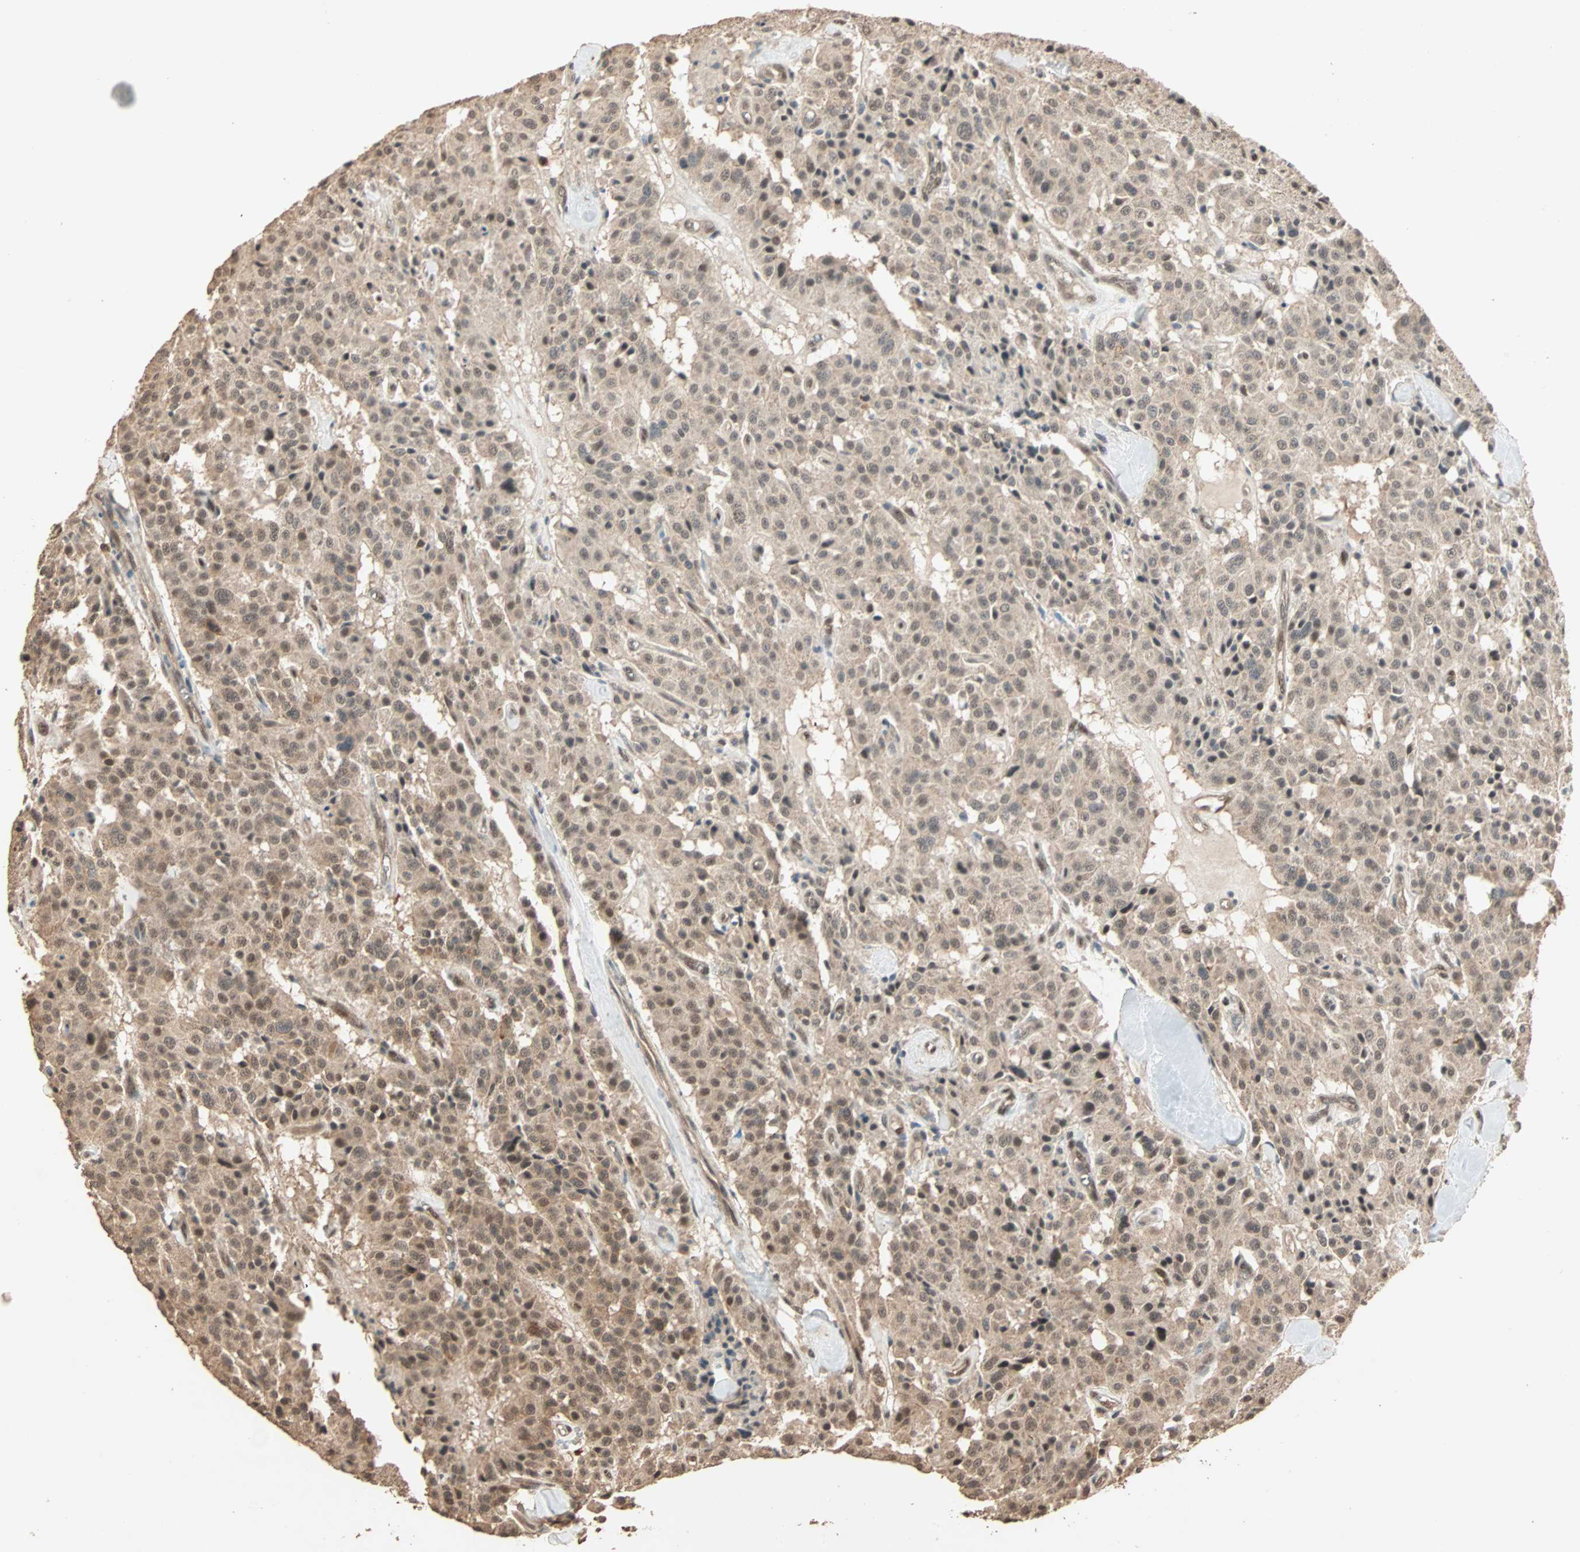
{"staining": {"intensity": "moderate", "quantity": ">75%", "location": "cytoplasmic/membranous,nuclear"}, "tissue": "carcinoid", "cell_type": "Tumor cells", "image_type": "cancer", "snomed": [{"axis": "morphology", "description": "Carcinoid, malignant, NOS"}, {"axis": "topography", "description": "Lung"}], "caption": "Moderate cytoplasmic/membranous and nuclear staining for a protein is identified in approximately >75% of tumor cells of carcinoid (malignant) using immunohistochemistry.", "gene": "ZBTB33", "patient": {"sex": "male", "age": 30}}